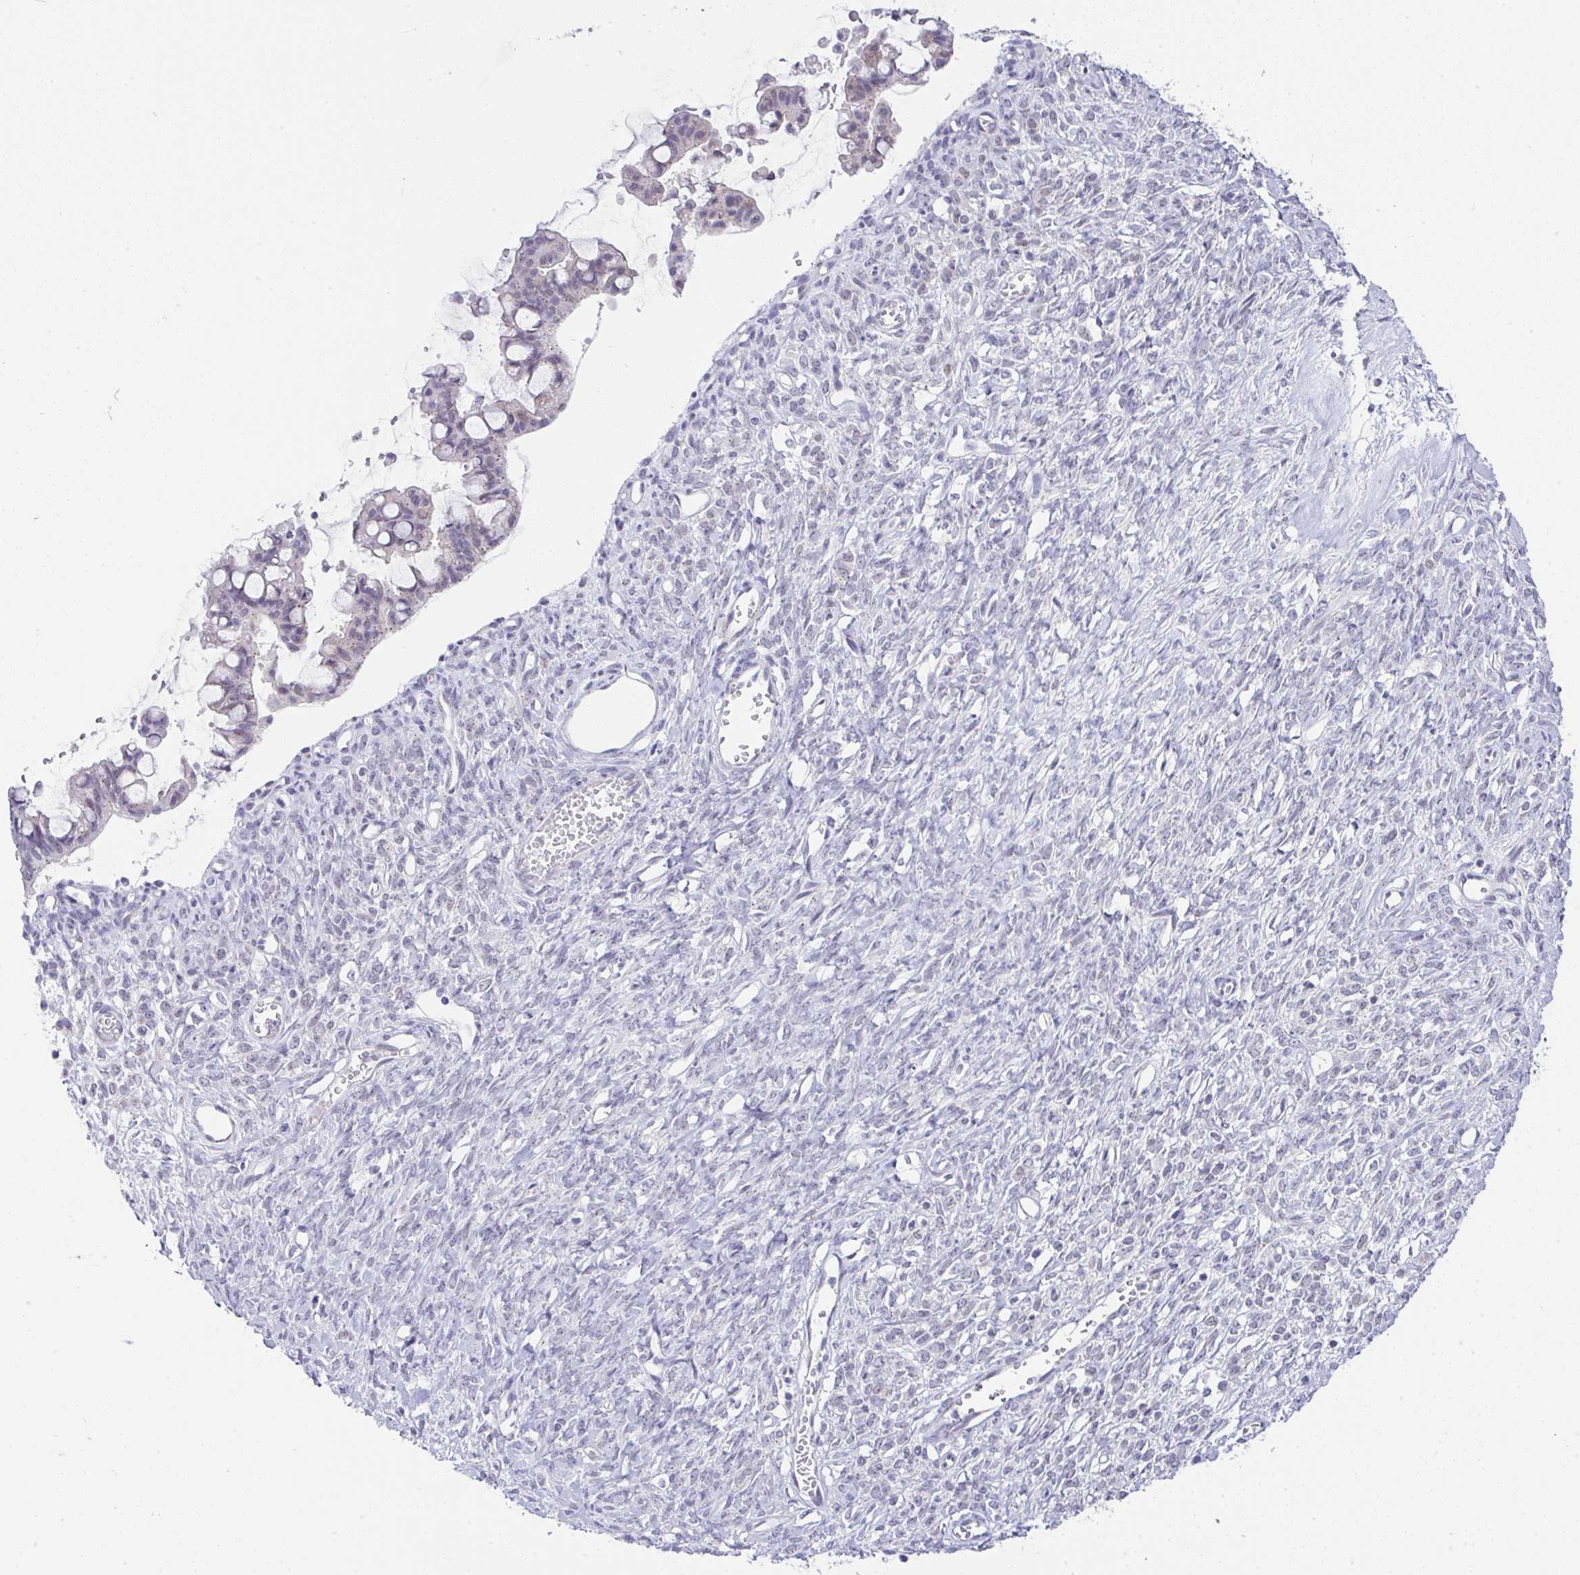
{"staining": {"intensity": "negative", "quantity": "none", "location": "none"}, "tissue": "ovarian cancer", "cell_type": "Tumor cells", "image_type": "cancer", "snomed": [{"axis": "morphology", "description": "Cystadenocarcinoma, mucinous, NOS"}, {"axis": "topography", "description": "Ovary"}], "caption": "Tumor cells show no significant protein expression in ovarian cancer (mucinous cystadenocarcinoma).", "gene": "FAM177A1", "patient": {"sex": "female", "age": 73}}